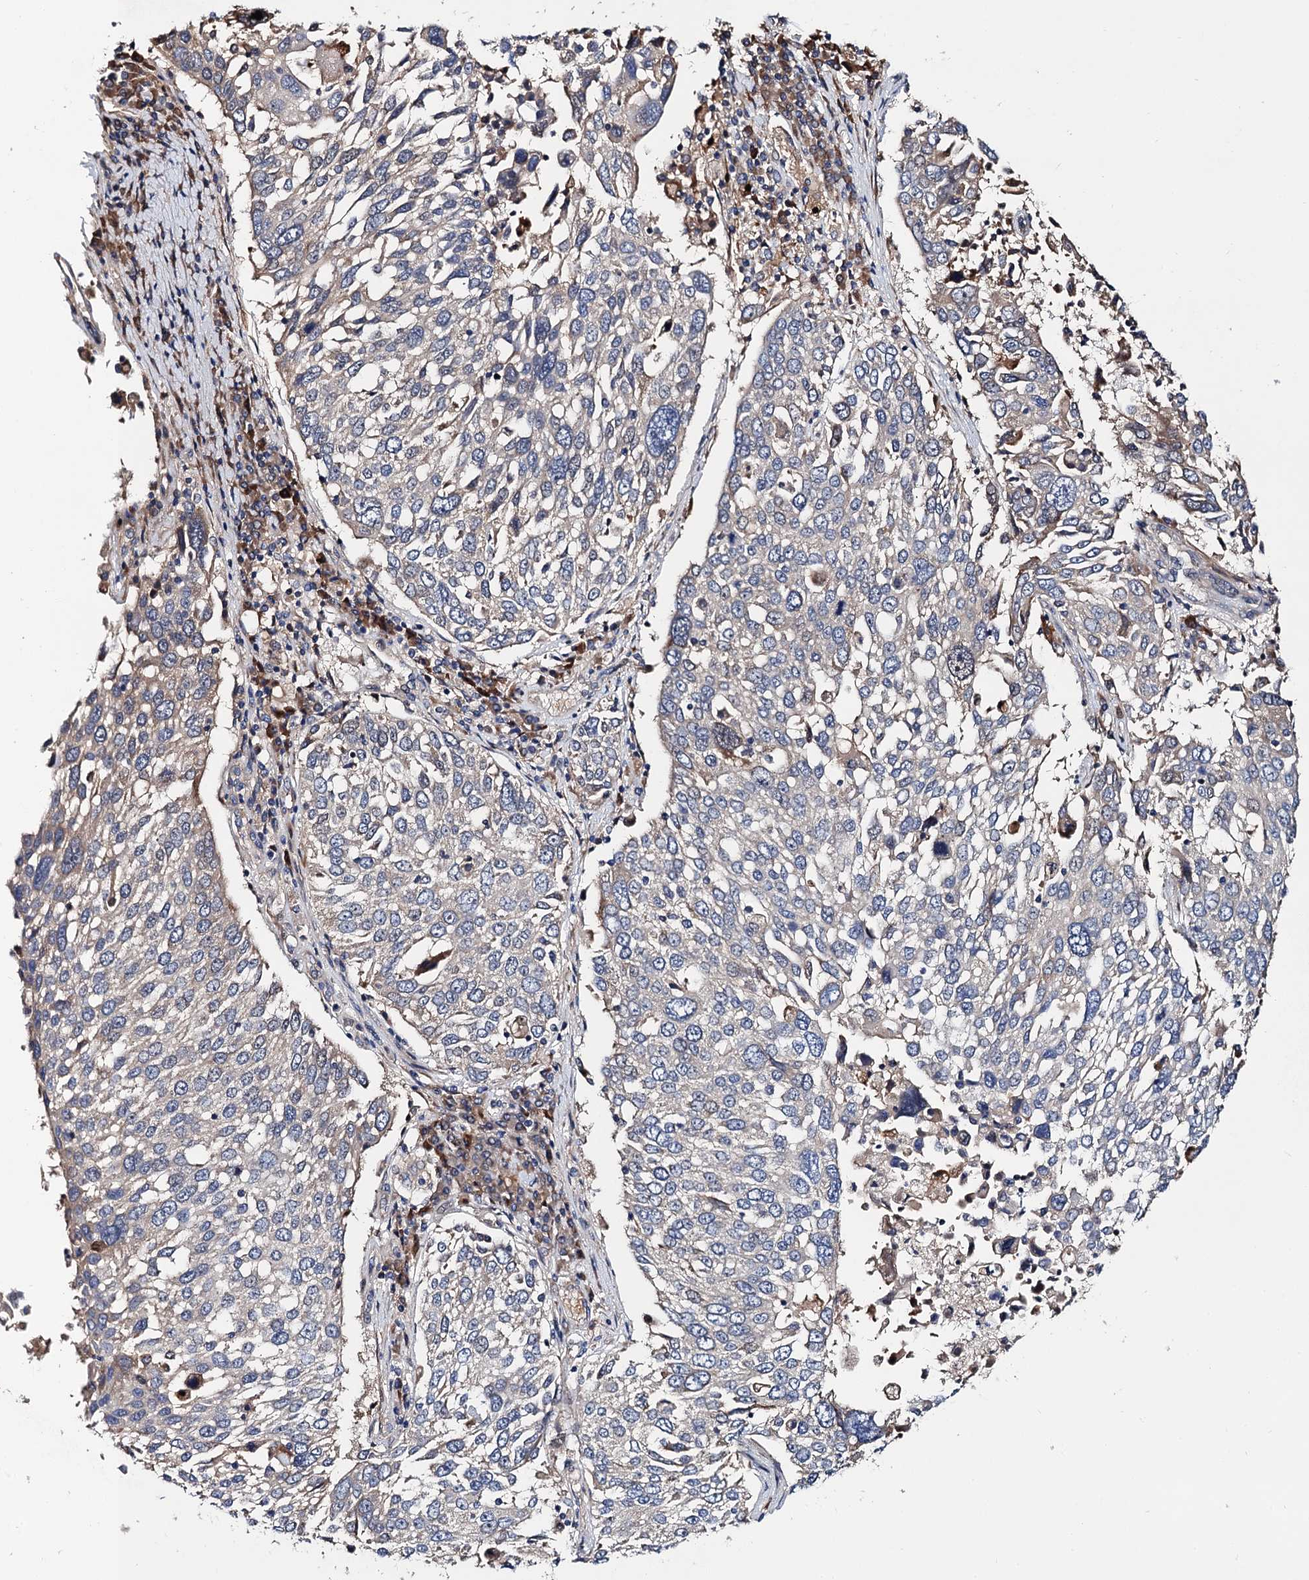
{"staining": {"intensity": "negative", "quantity": "none", "location": "none"}, "tissue": "lung cancer", "cell_type": "Tumor cells", "image_type": "cancer", "snomed": [{"axis": "morphology", "description": "Squamous cell carcinoma, NOS"}, {"axis": "topography", "description": "Lung"}], "caption": "Immunohistochemistry micrograph of human lung cancer (squamous cell carcinoma) stained for a protein (brown), which reveals no expression in tumor cells.", "gene": "TRMT112", "patient": {"sex": "male", "age": 65}}